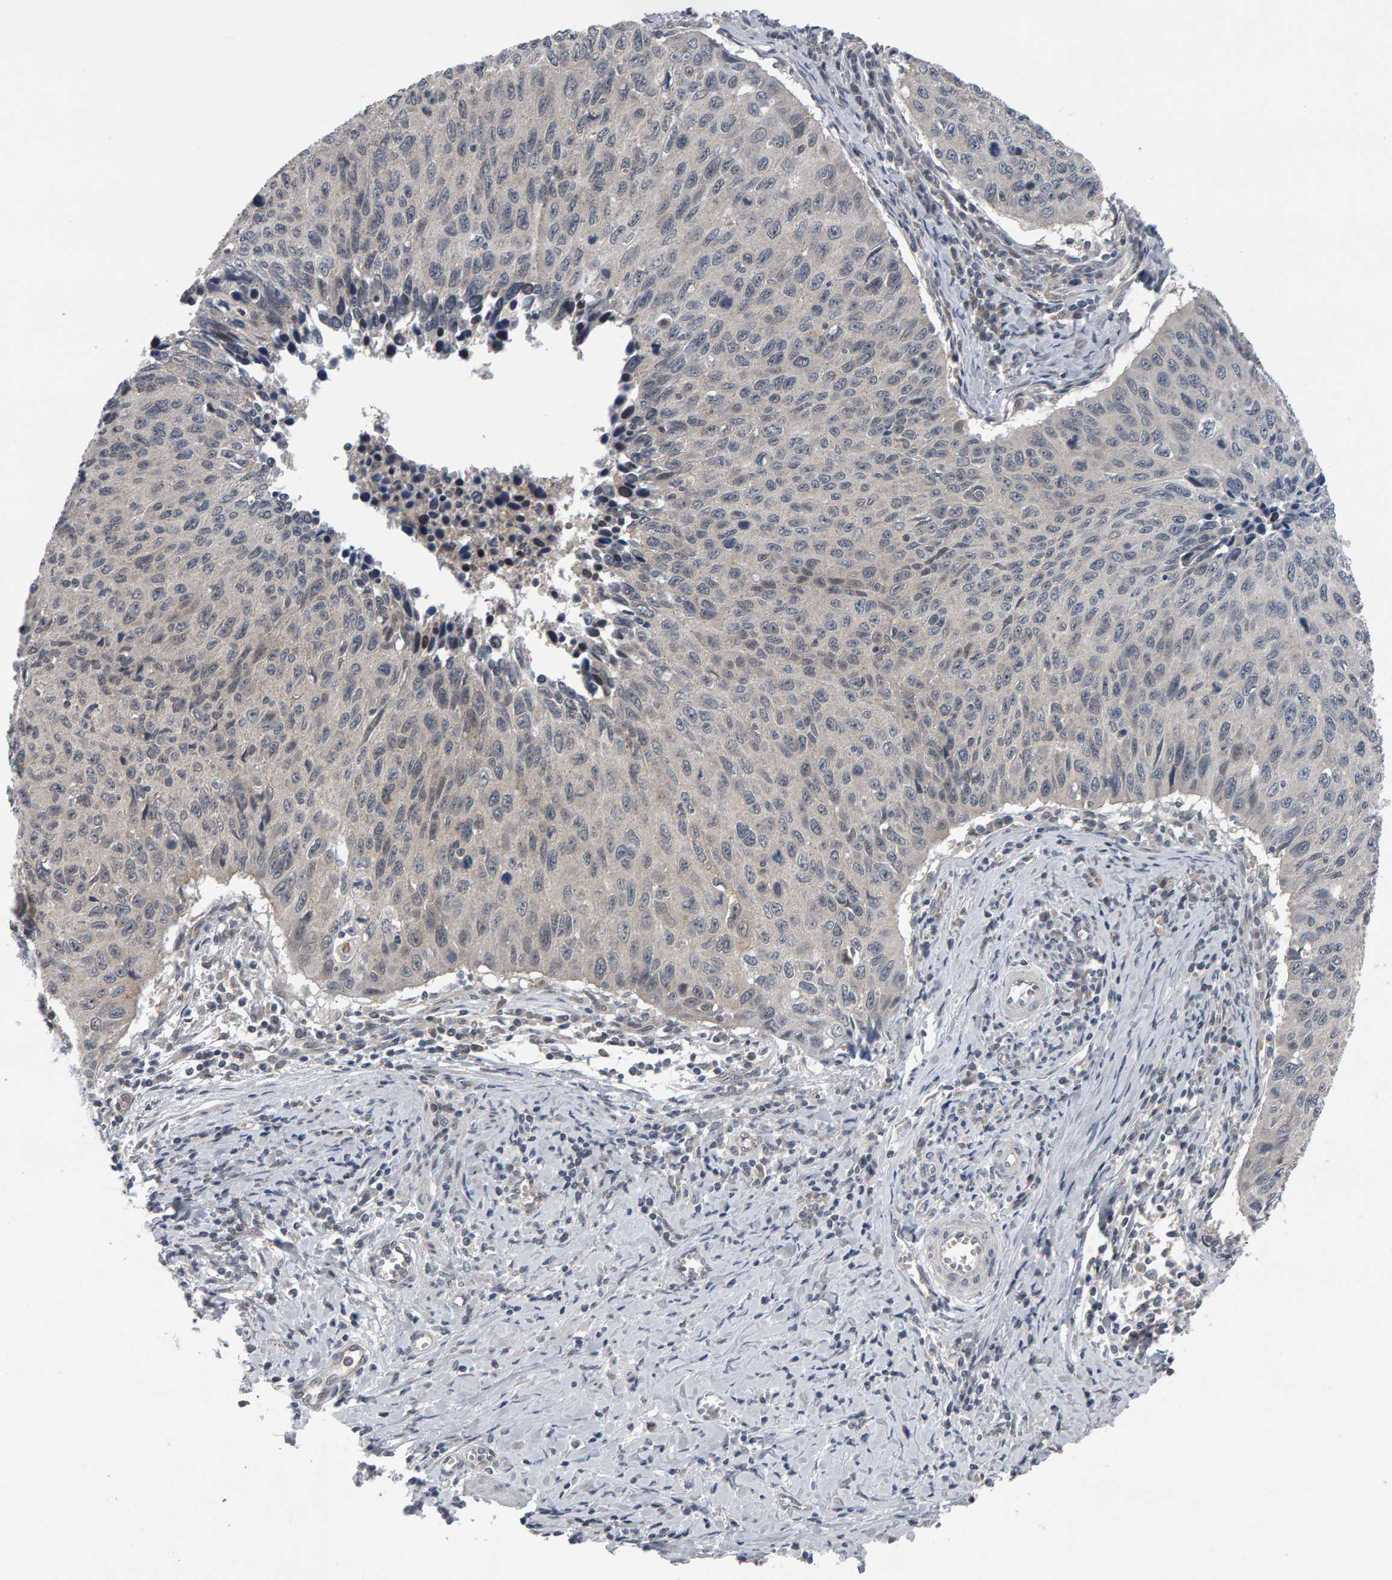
{"staining": {"intensity": "negative", "quantity": "none", "location": "none"}, "tissue": "cervical cancer", "cell_type": "Tumor cells", "image_type": "cancer", "snomed": [{"axis": "morphology", "description": "Squamous cell carcinoma, NOS"}, {"axis": "topography", "description": "Cervix"}], "caption": "This is an IHC image of human cervical squamous cell carcinoma. There is no positivity in tumor cells.", "gene": "COASY", "patient": {"sex": "female", "age": 53}}